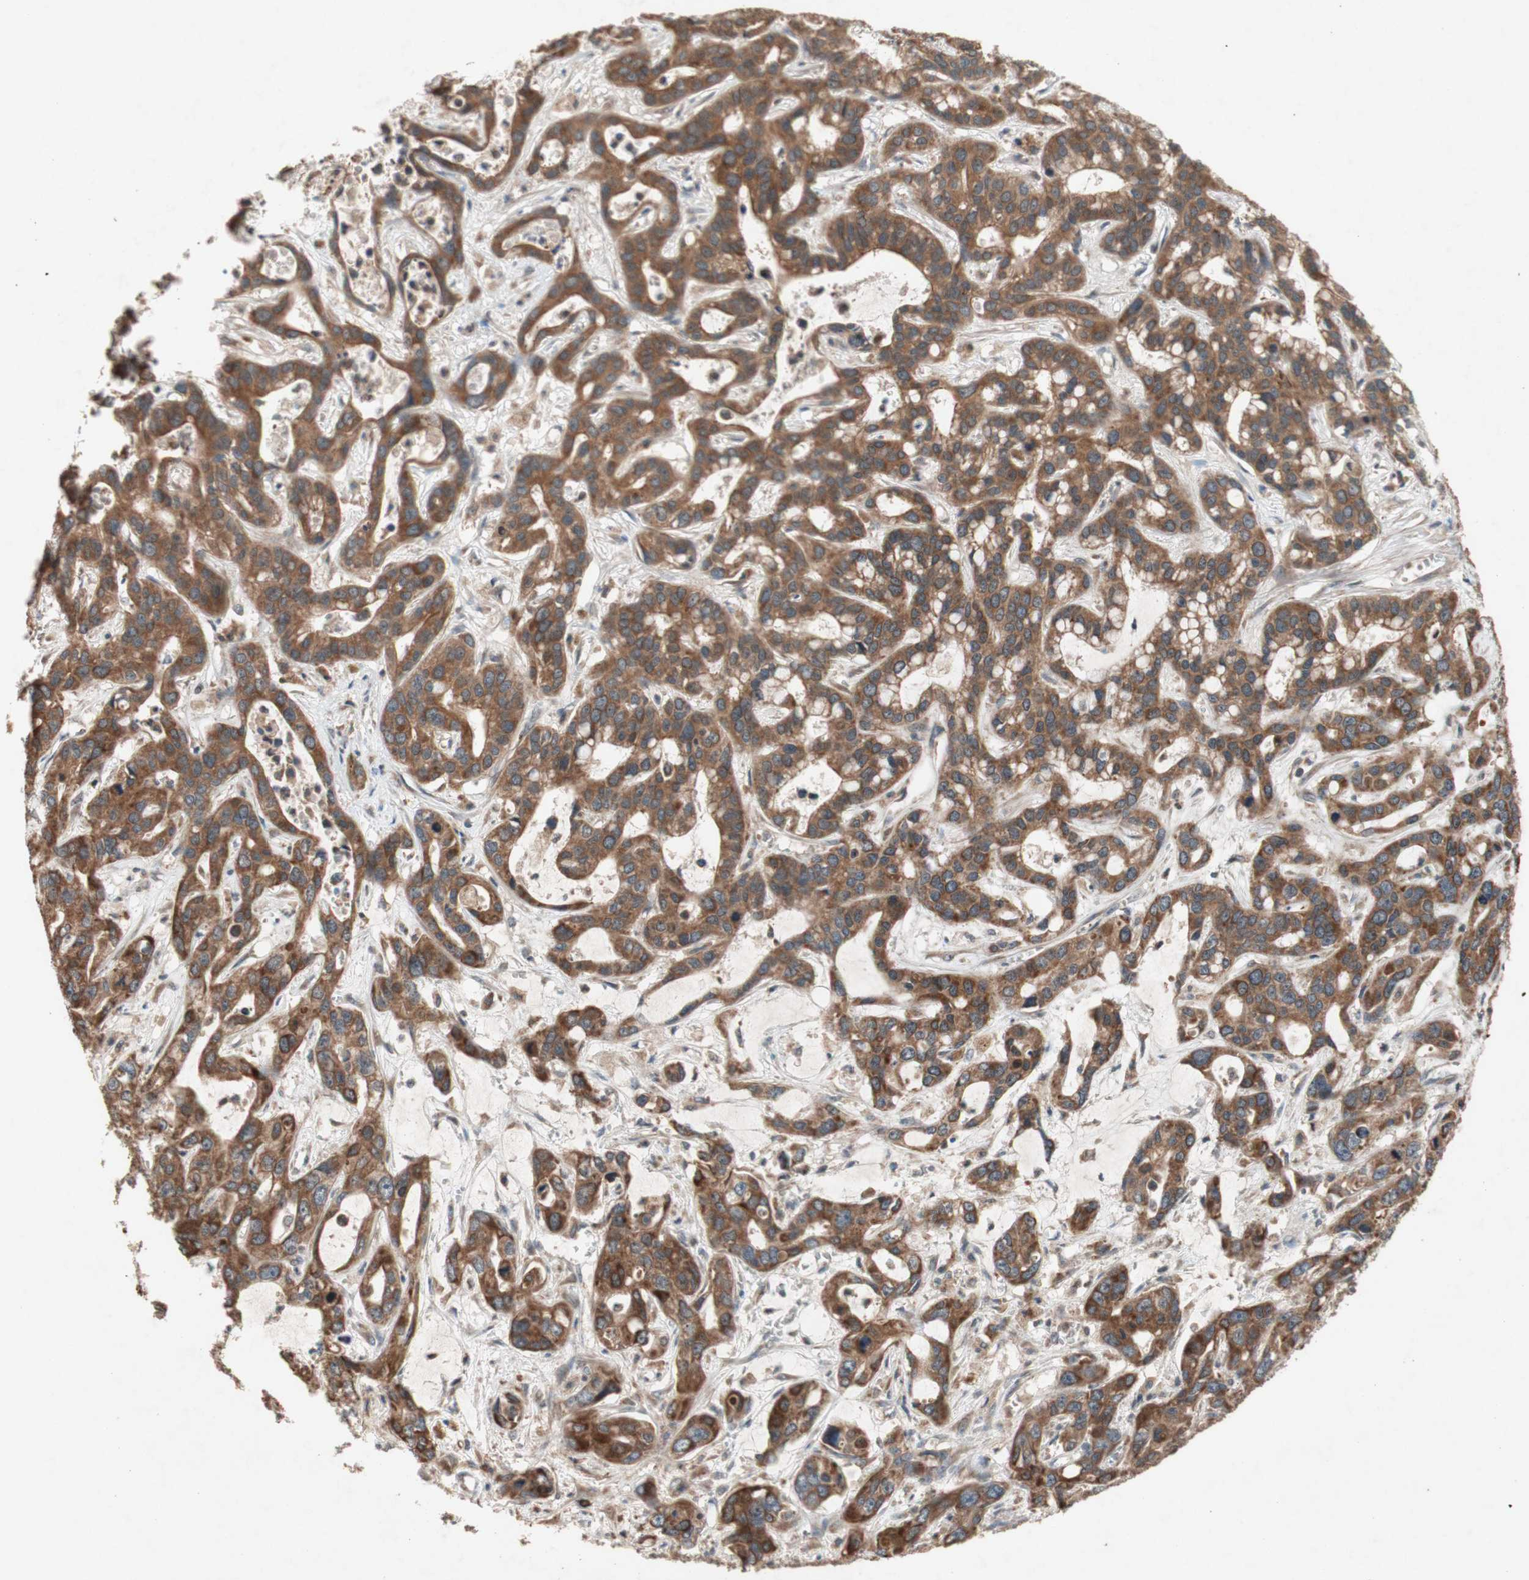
{"staining": {"intensity": "strong", "quantity": ">75%", "location": "cytoplasmic/membranous"}, "tissue": "liver cancer", "cell_type": "Tumor cells", "image_type": "cancer", "snomed": [{"axis": "morphology", "description": "Cholangiocarcinoma"}, {"axis": "topography", "description": "Liver"}], "caption": "This image reveals liver cancer stained with immunohistochemistry (IHC) to label a protein in brown. The cytoplasmic/membranous of tumor cells show strong positivity for the protein. Nuclei are counter-stained blue.", "gene": "DDOST", "patient": {"sex": "female", "age": 65}}